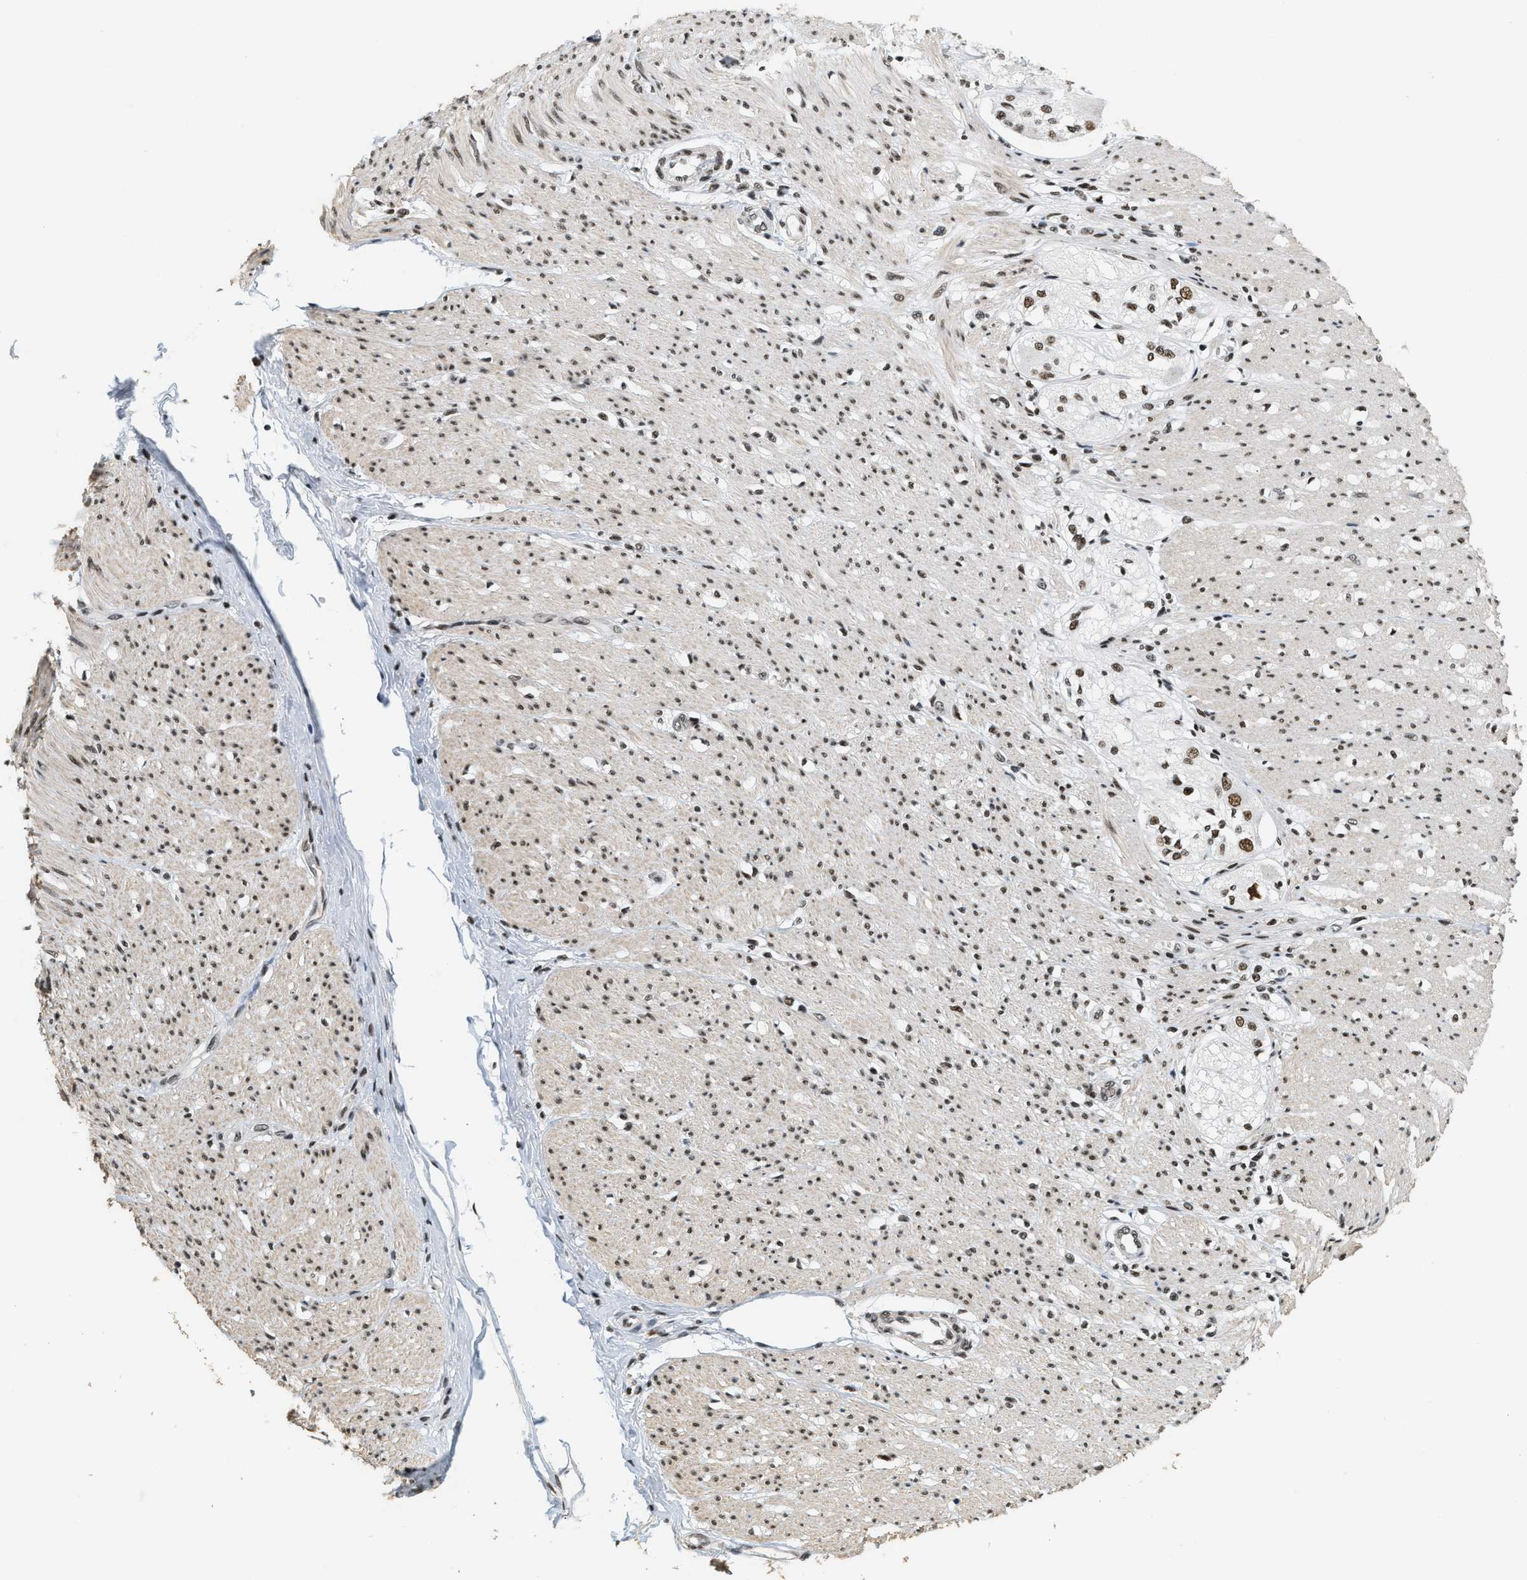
{"staining": {"intensity": "moderate", "quantity": ">75%", "location": "nuclear"}, "tissue": "soft tissue", "cell_type": "Fibroblasts", "image_type": "normal", "snomed": [{"axis": "morphology", "description": "Normal tissue, NOS"}, {"axis": "morphology", "description": "Adenocarcinoma, NOS"}, {"axis": "topography", "description": "Colon"}, {"axis": "topography", "description": "Peripheral nerve tissue"}], "caption": "Protein expression by immunohistochemistry reveals moderate nuclear positivity in approximately >75% of fibroblasts in benign soft tissue.", "gene": "SMARCB1", "patient": {"sex": "male", "age": 14}}